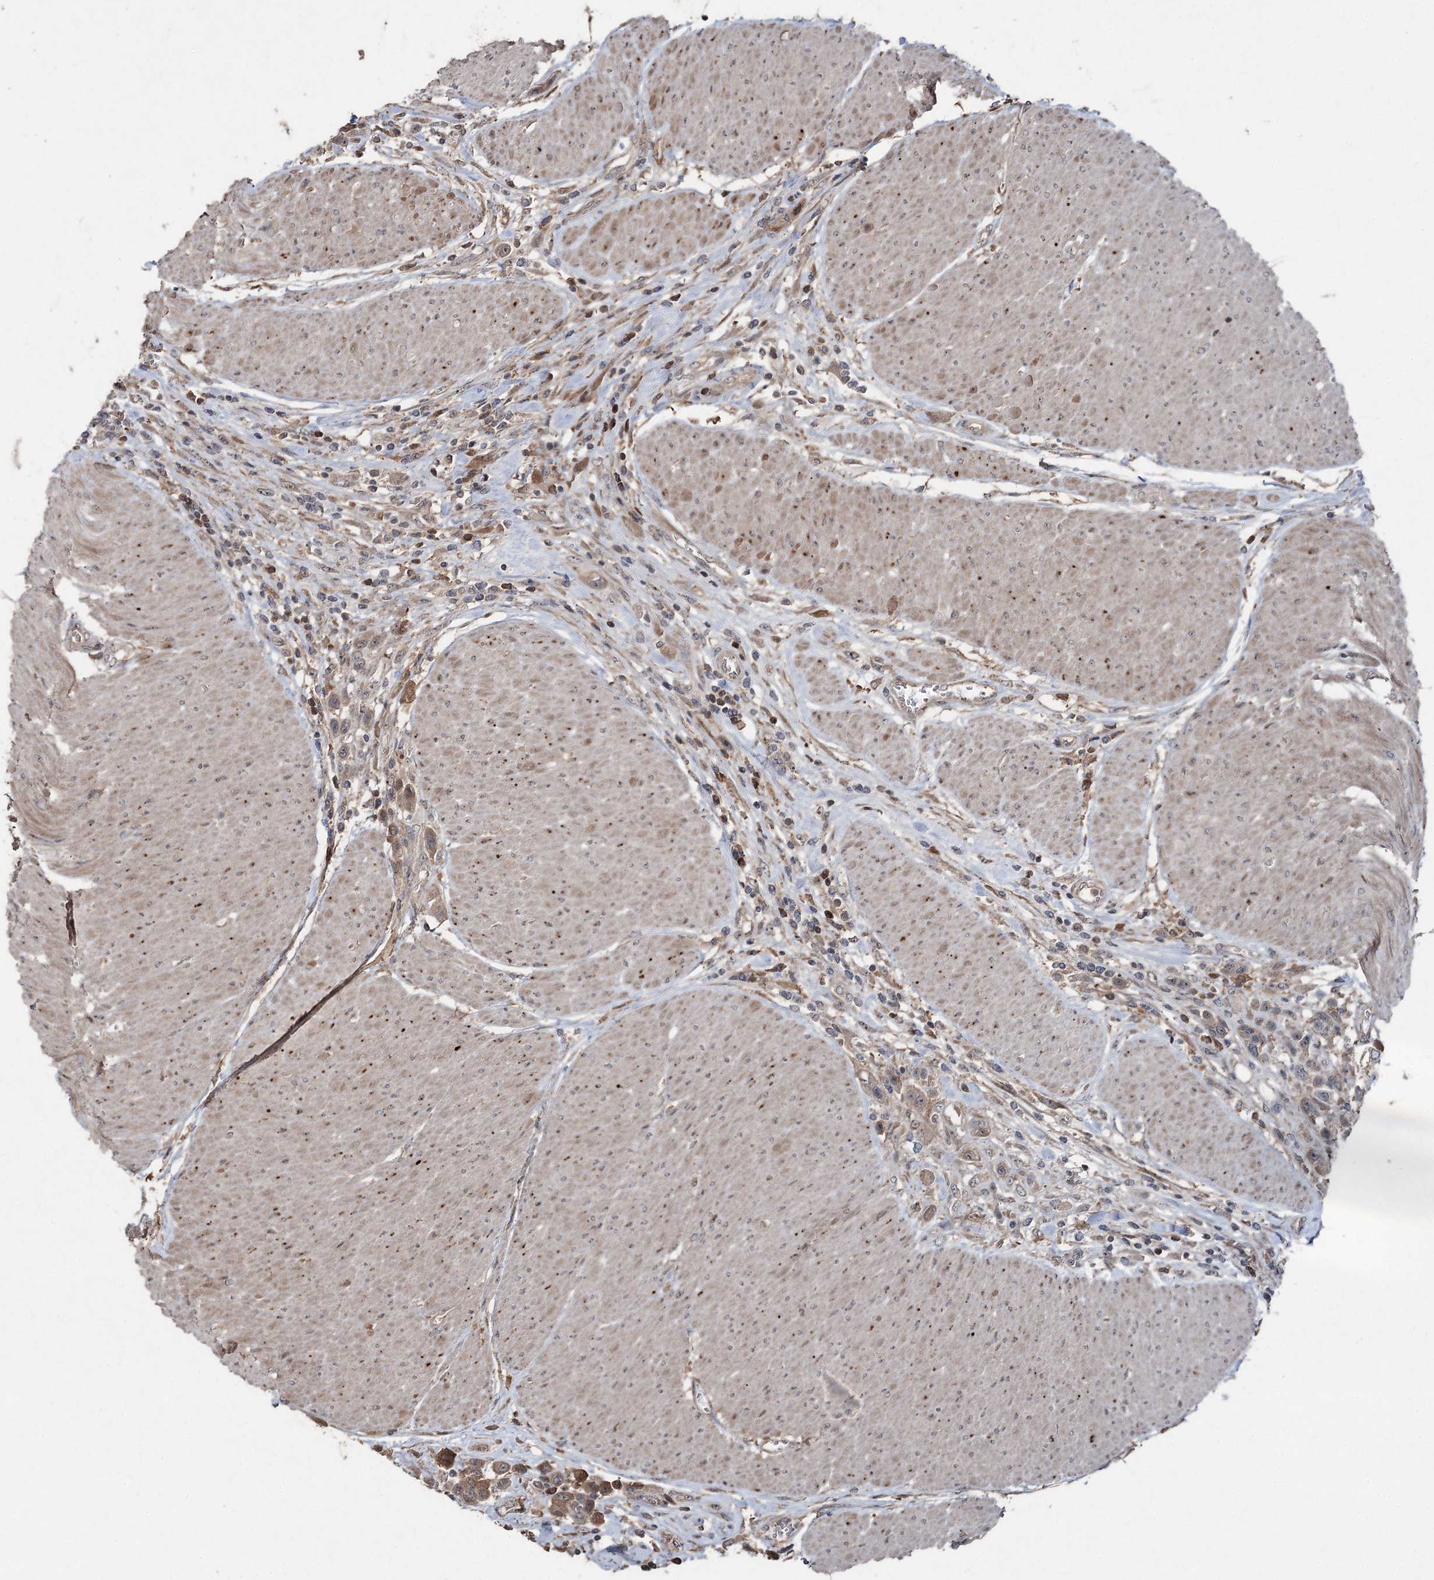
{"staining": {"intensity": "weak", "quantity": ">75%", "location": "cytoplasmic/membranous"}, "tissue": "urothelial cancer", "cell_type": "Tumor cells", "image_type": "cancer", "snomed": [{"axis": "morphology", "description": "Urothelial carcinoma, High grade"}, {"axis": "topography", "description": "Urinary bladder"}], "caption": "Urothelial cancer stained with immunohistochemistry (IHC) shows weak cytoplasmic/membranous staining in approximately >75% of tumor cells. The staining was performed using DAB (3,3'-diaminobenzidine), with brown indicating positive protein expression. Nuclei are stained blue with hematoxylin.", "gene": "MAPK8IP2", "patient": {"sex": "male", "age": 50}}